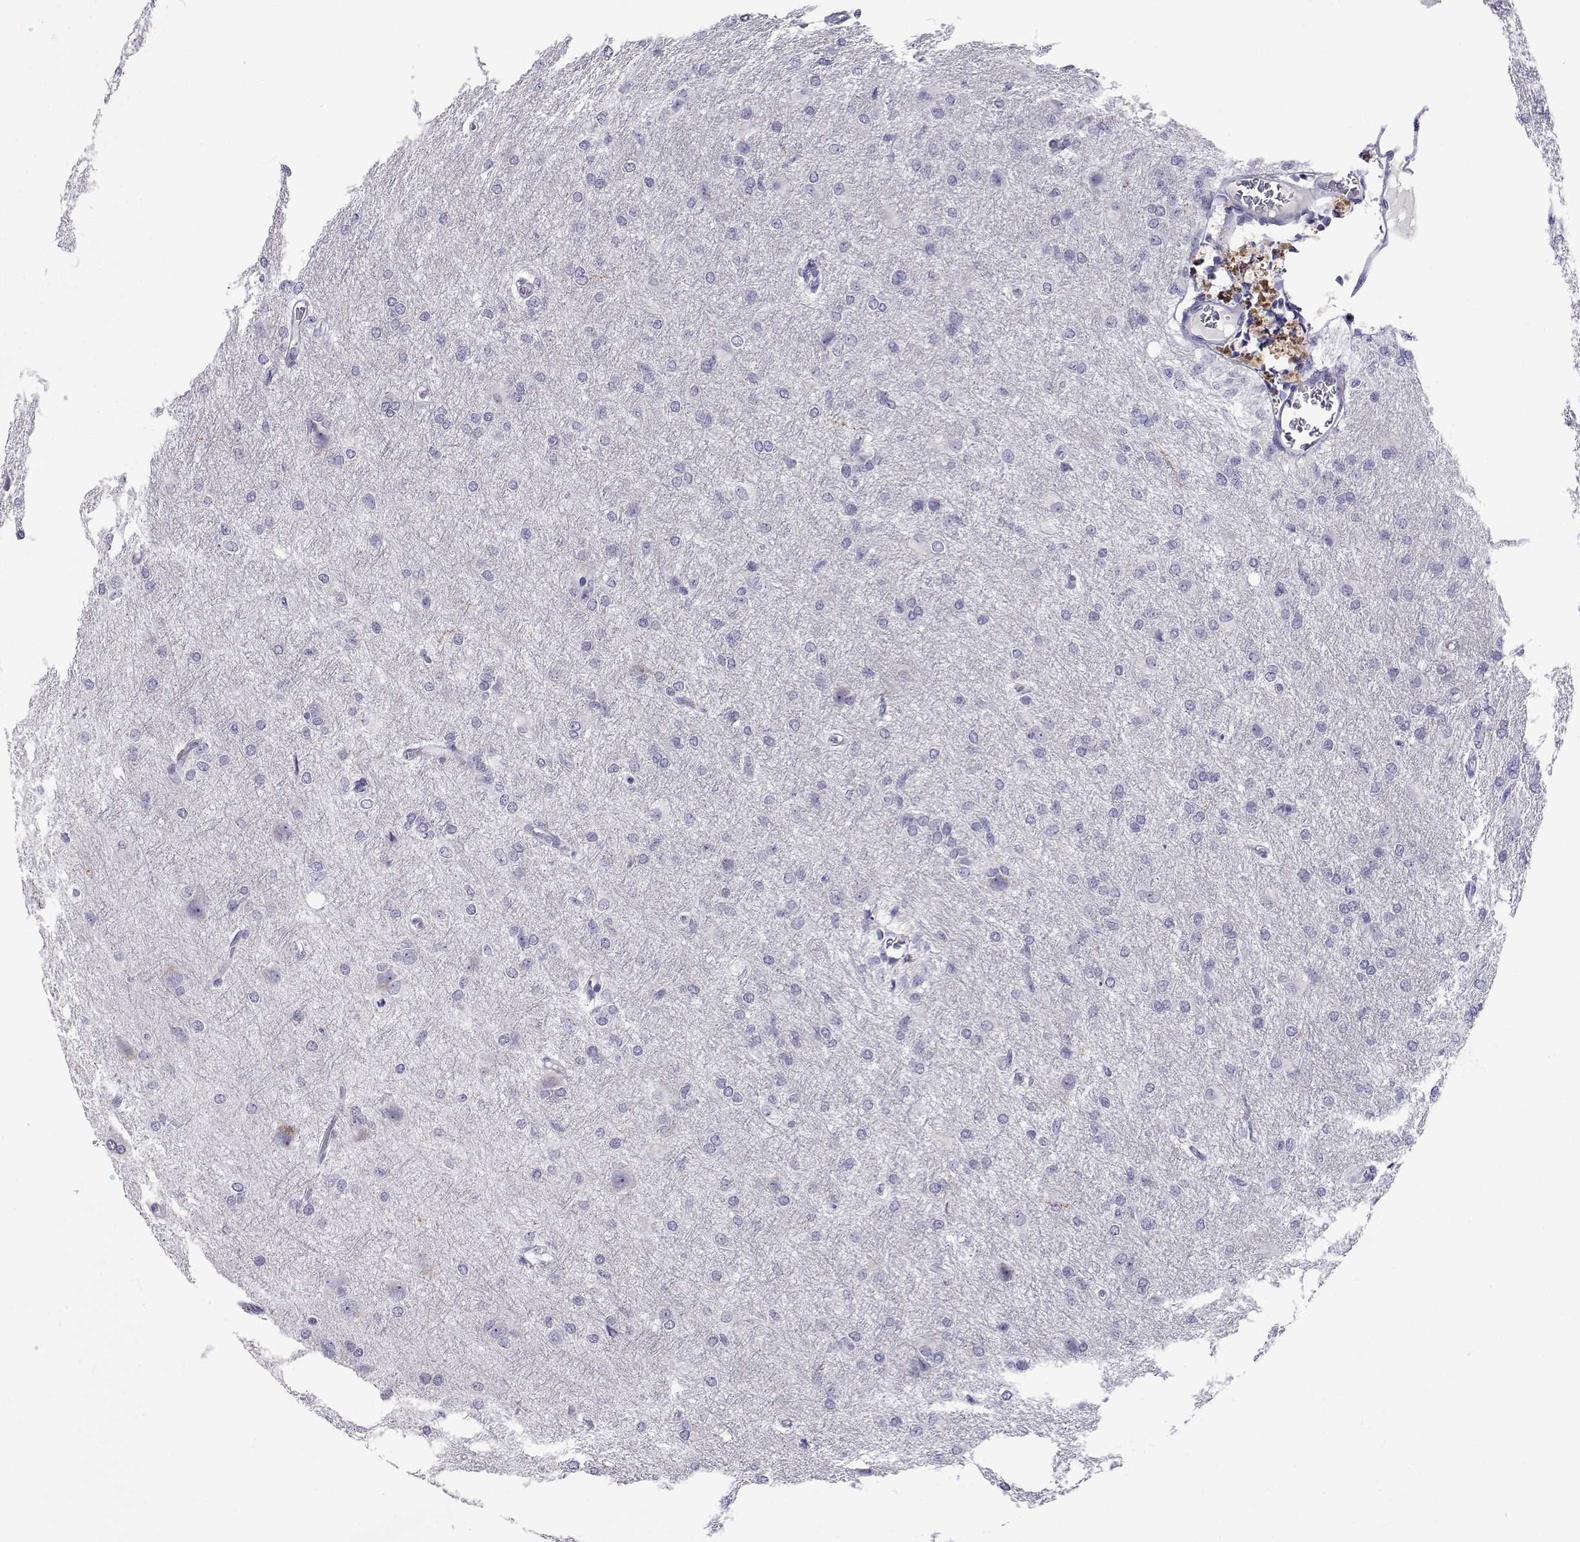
{"staining": {"intensity": "negative", "quantity": "none", "location": "none"}, "tissue": "glioma", "cell_type": "Tumor cells", "image_type": "cancer", "snomed": [{"axis": "morphology", "description": "Glioma, malignant, High grade"}, {"axis": "topography", "description": "Brain"}], "caption": "A high-resolution micrograph shows immunohistochemistry staining of malignant high-grade glioma, which exhibits no significant staining in tumor cells.", "gene": "SLC6A3", "patient": {"sex": "male", "age": 68}}